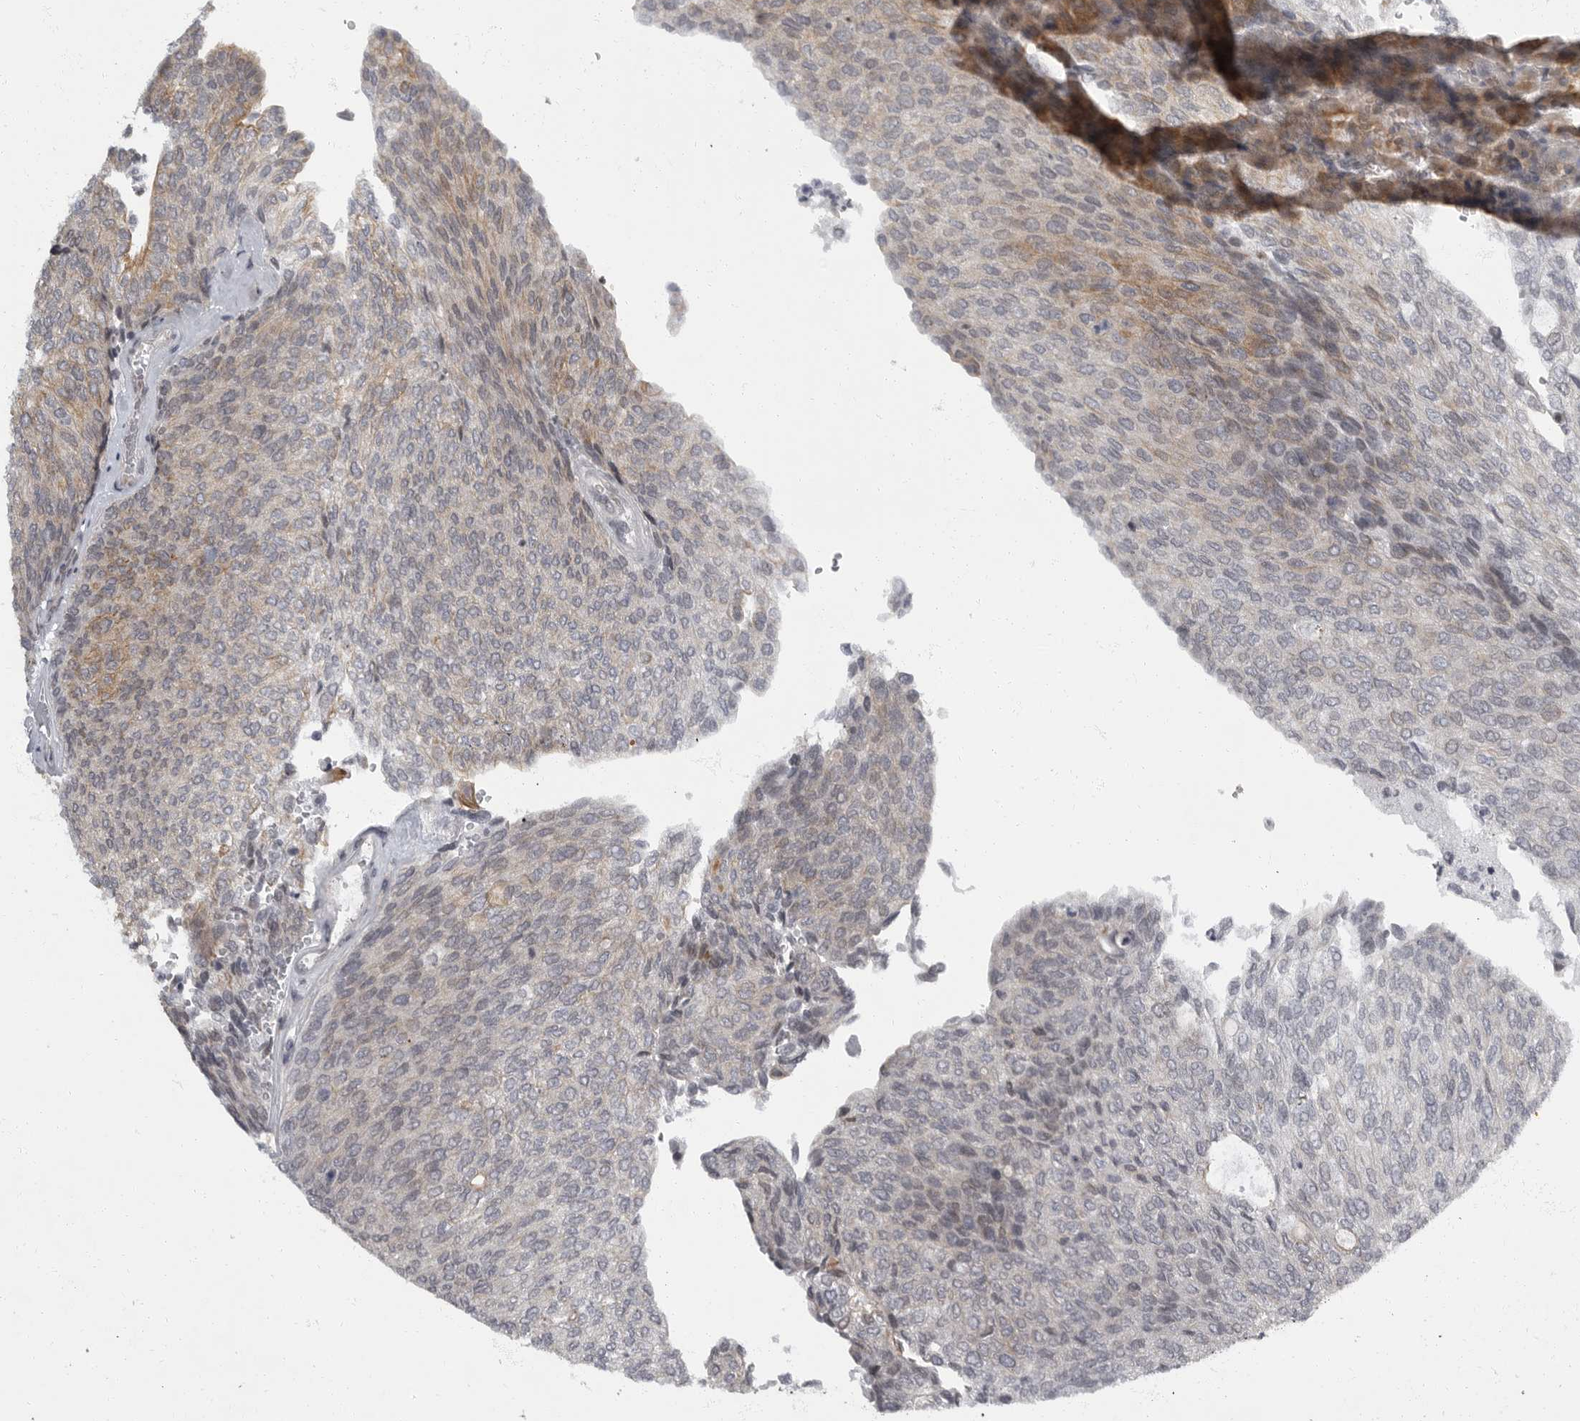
{"staining": {"intensity": "moderate", "quantity": "<25%", "location": "cytoplasmic/membranous"}, "tissue": "urothelial cancer", "cell_type": "Tumor cells", "image_type": "cancer", "snomed": [{"axis": "morphology", "description": "Urothelial carcinoma, Low grade"}, {"axis": "topography", "description": "Urinary bladder"}], "caption": "The histopathology image exhibits a brown stain indicating the presence of a protein in the cytoplasmic/membranous of tumor cells in urothelial cancer. (brown staining indicates protein expression, while blue staining denotes nuclei).", "gene": "EVI5", "patient": {"sex": "female", "age": 79}}